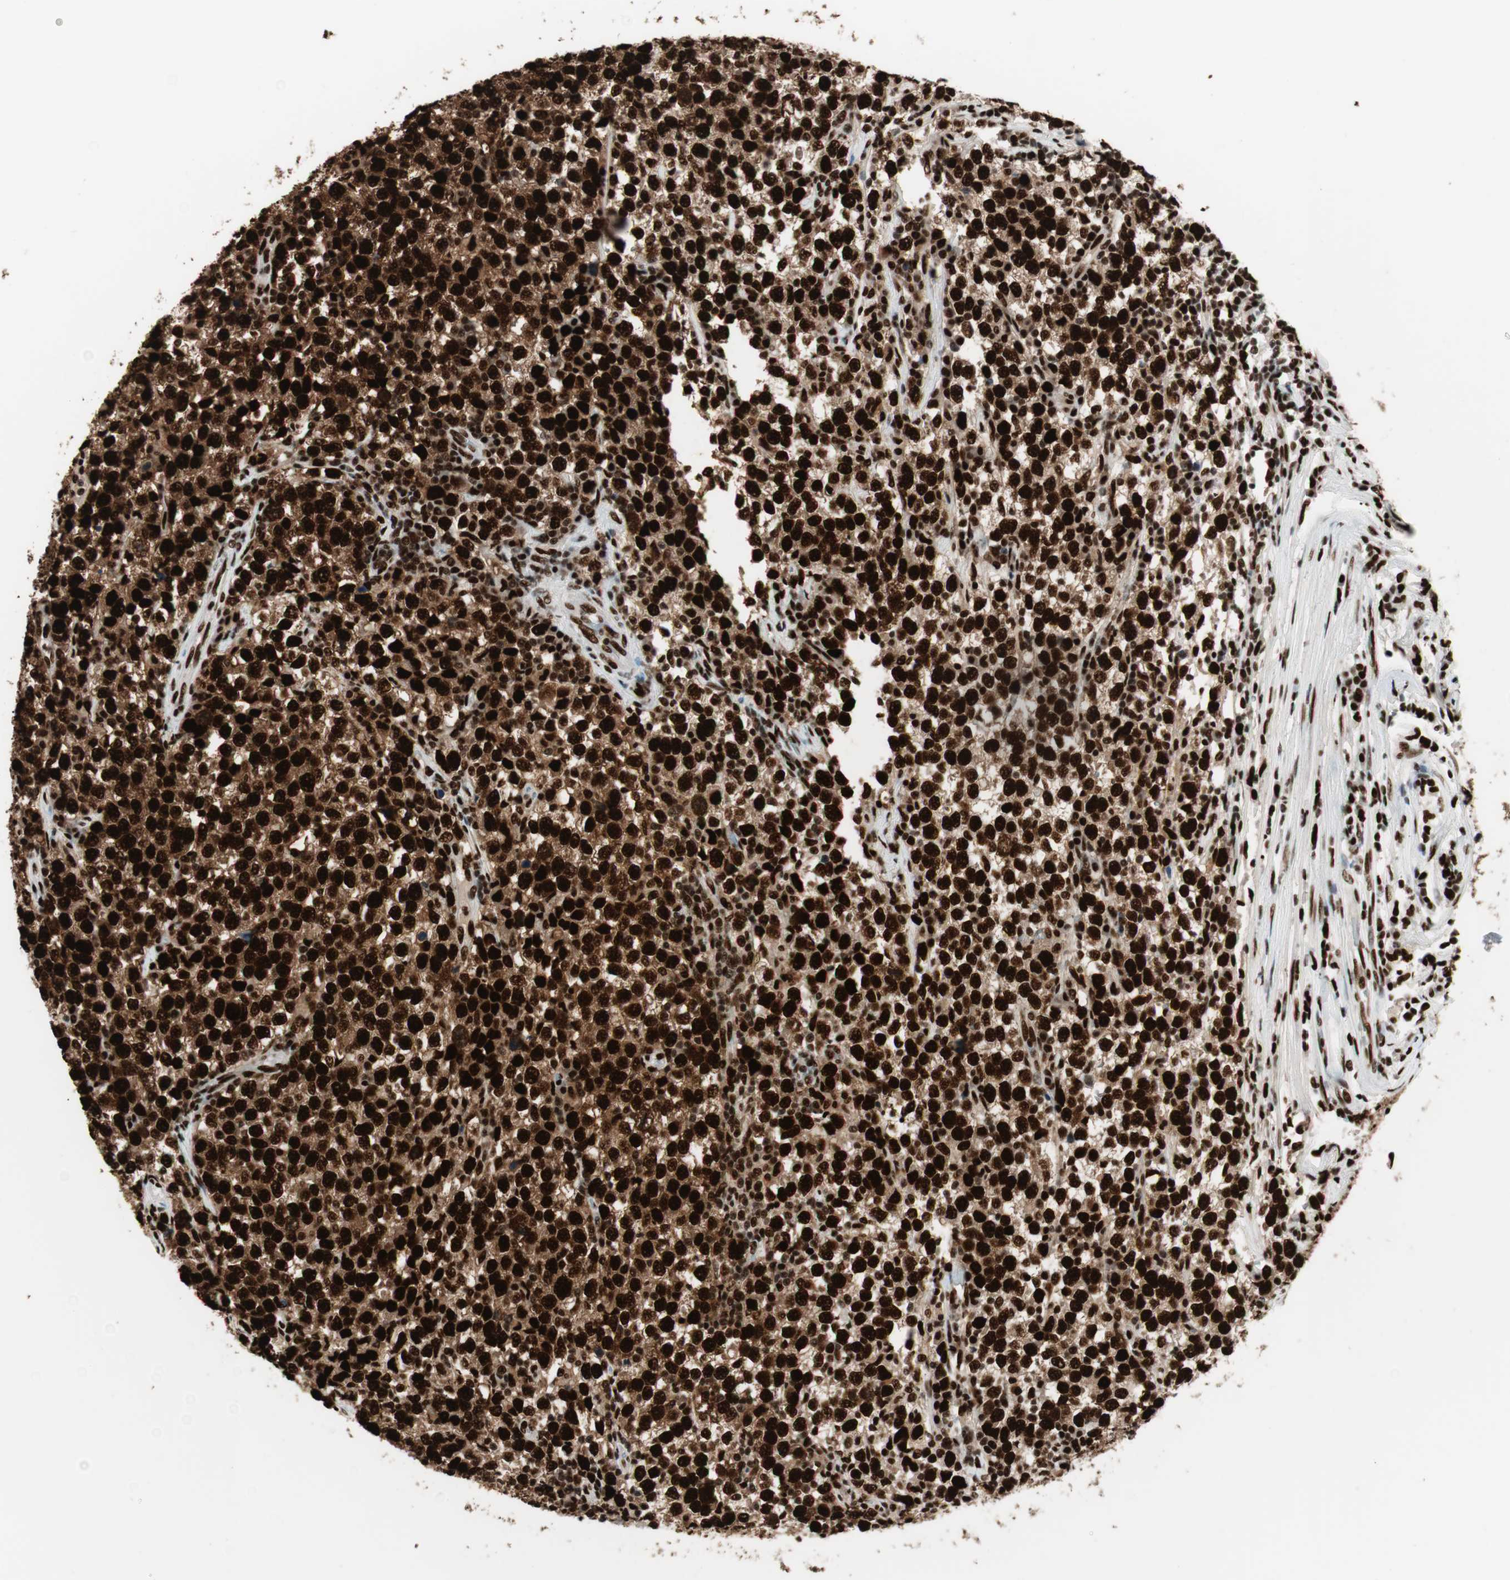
{"staining": {"intensity": "strong", "quantity": ">75%", "location": "cytoplasmic/membranous,nuclear"}, "tissue": "testis cancer", "cell_type": "Tumor cells", "image_type": "cancer", "snomed": [{"axis": "morphology", "description": "Seminoma, NOS"}, {"axis": "topography", "description": "Testis"}], "caption": "Seminoma (testis) was stained to show a protein in brown. There is high levels of strong cytoplasmic/membranous and nuclear staining in about >75% of tumor cells.", "gene": "PSME3", "patient": {"sex": "male", "age": 43}}